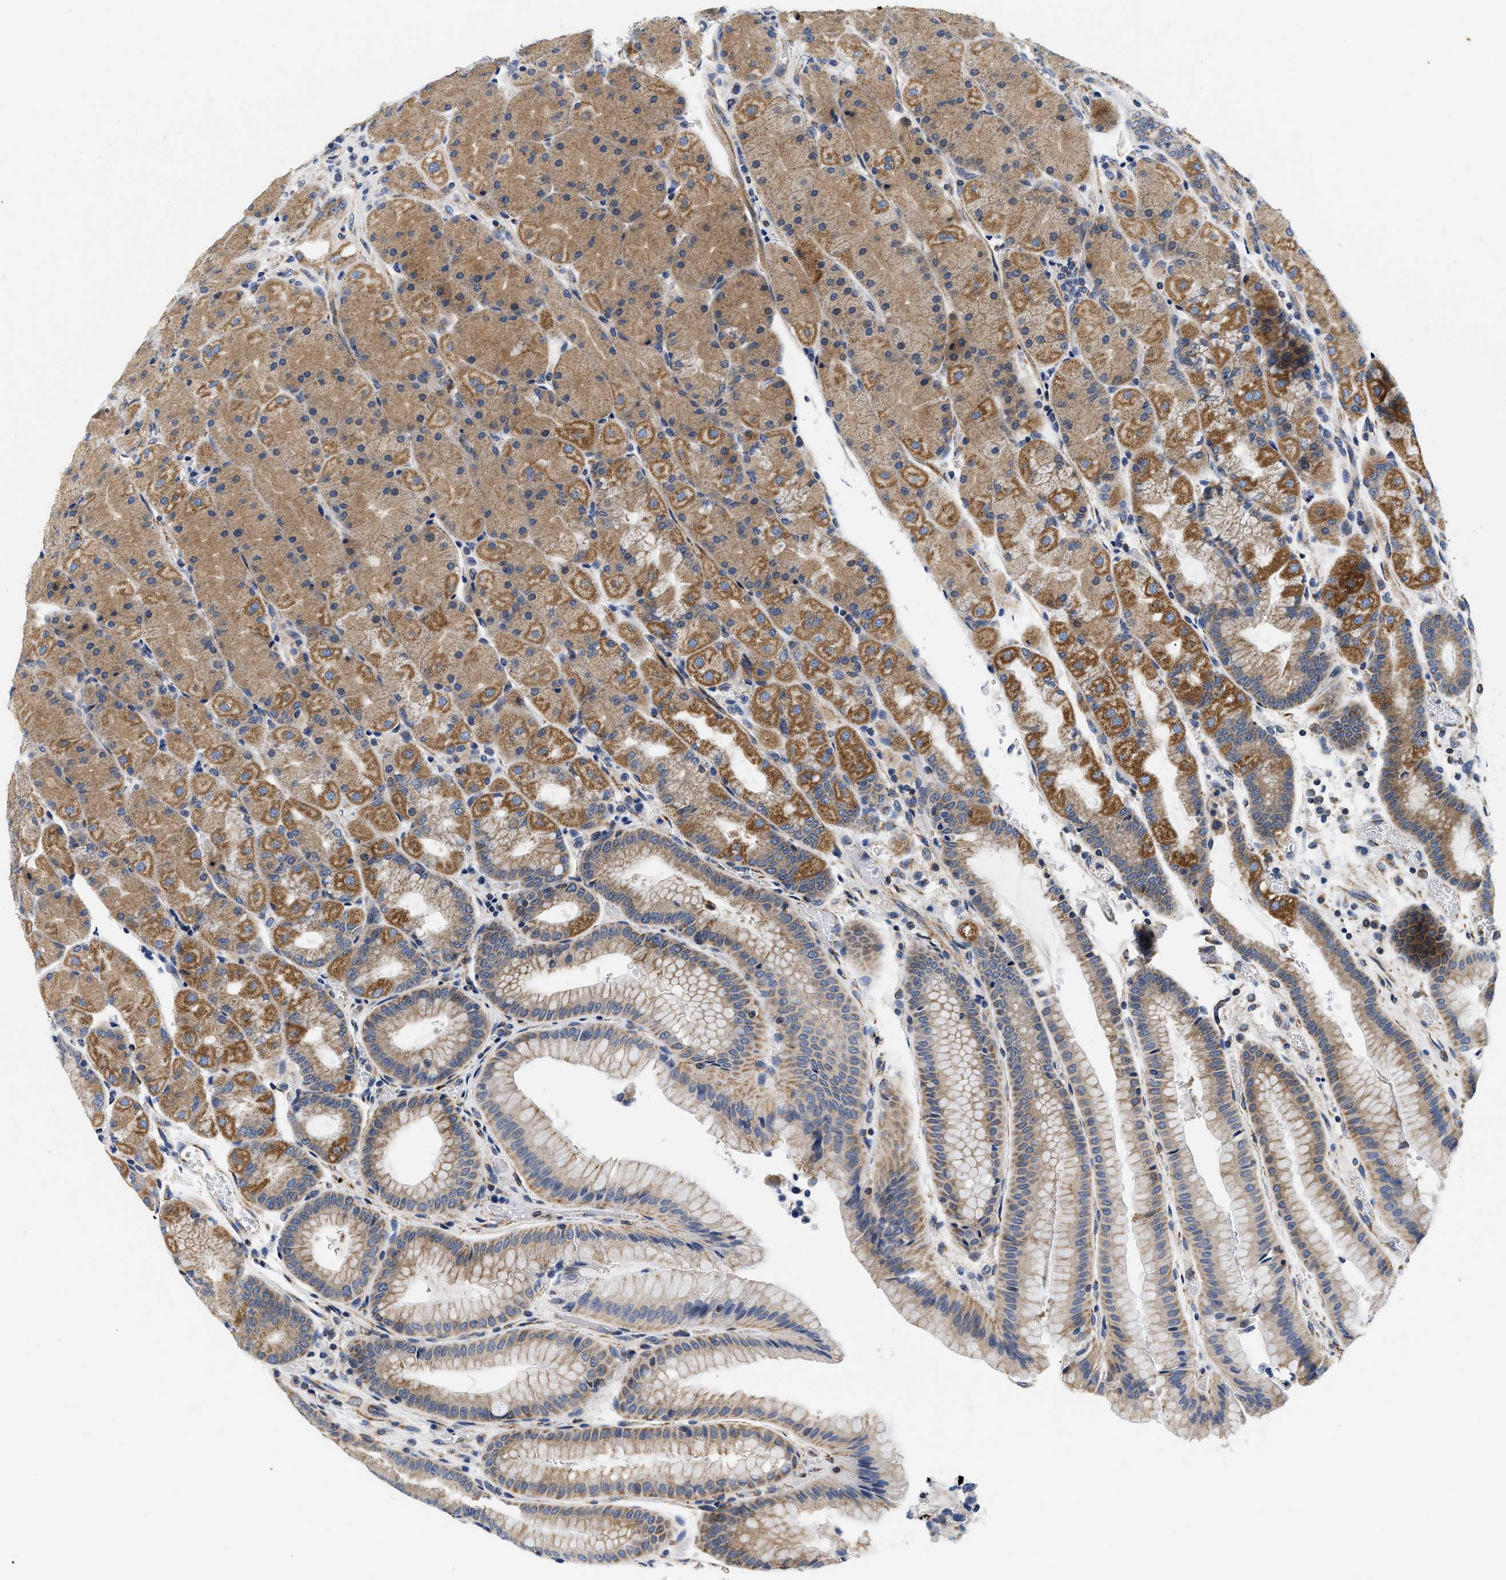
{"staining": {"intensity": "moderate", "quantity": ">75%", "location": "cytoplasmic/membranous"}, "tissue": "stomach", "cell_type": "Glandular cells", "image_type": "normal", "snomed": [{"axis": "morphology", "description": "Normal tissue, NOS"}, {"axis": "morphology", "description": "Carcinoid, malignant, NOS"}, {"axis": "topography", "description": "Stomach, upper"}], "caption": "An IHC micrograph of normal tissue is shown. Protein staining in brown shows moderate cytoplasmic/membranous positivity in stomach within glandular cells.", "gene": "PDP1", "patient": {"sex": "male", "age": 39}}